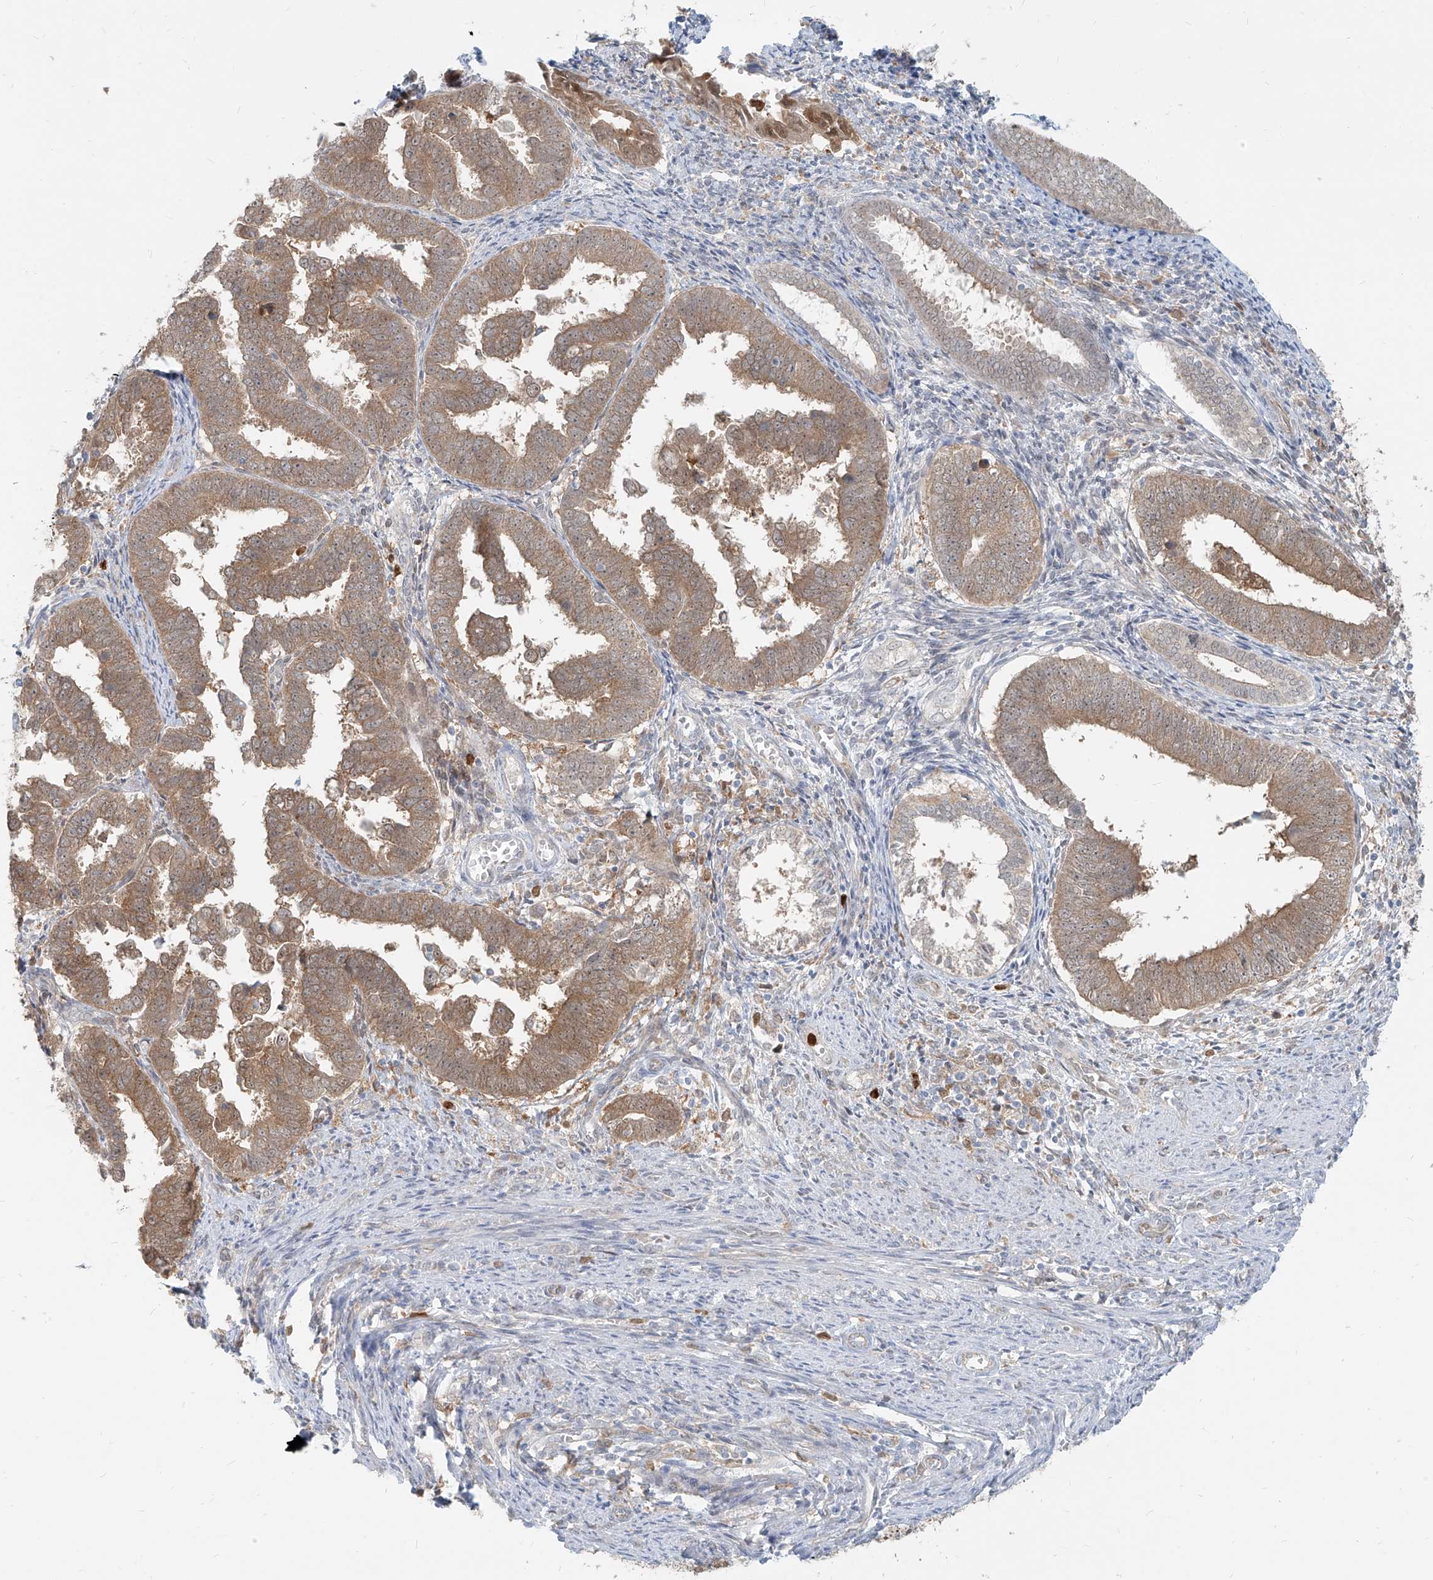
{"staining": {"intensity": "moderate", "quantity": ">75%", "location": "cytoplasmic/membranous"}, "tissue": "endometrial cancer", "cell_type": "Tumor cells", "image_type": "cancer", "snomed": [{"axis": "morphology", "description": "Adenocarcinoma, NOS"}, {"axis": "topography", "description": "Endometrium"}], "caption": "Immunohistochemistry (DAB) staining of endometrial cancer demonstrates moderate cytoplasmic/membranous protein staining in about >75% of tumor cells.", "gene": "PGD", "patient": {"sex": "female", "age": 75}}